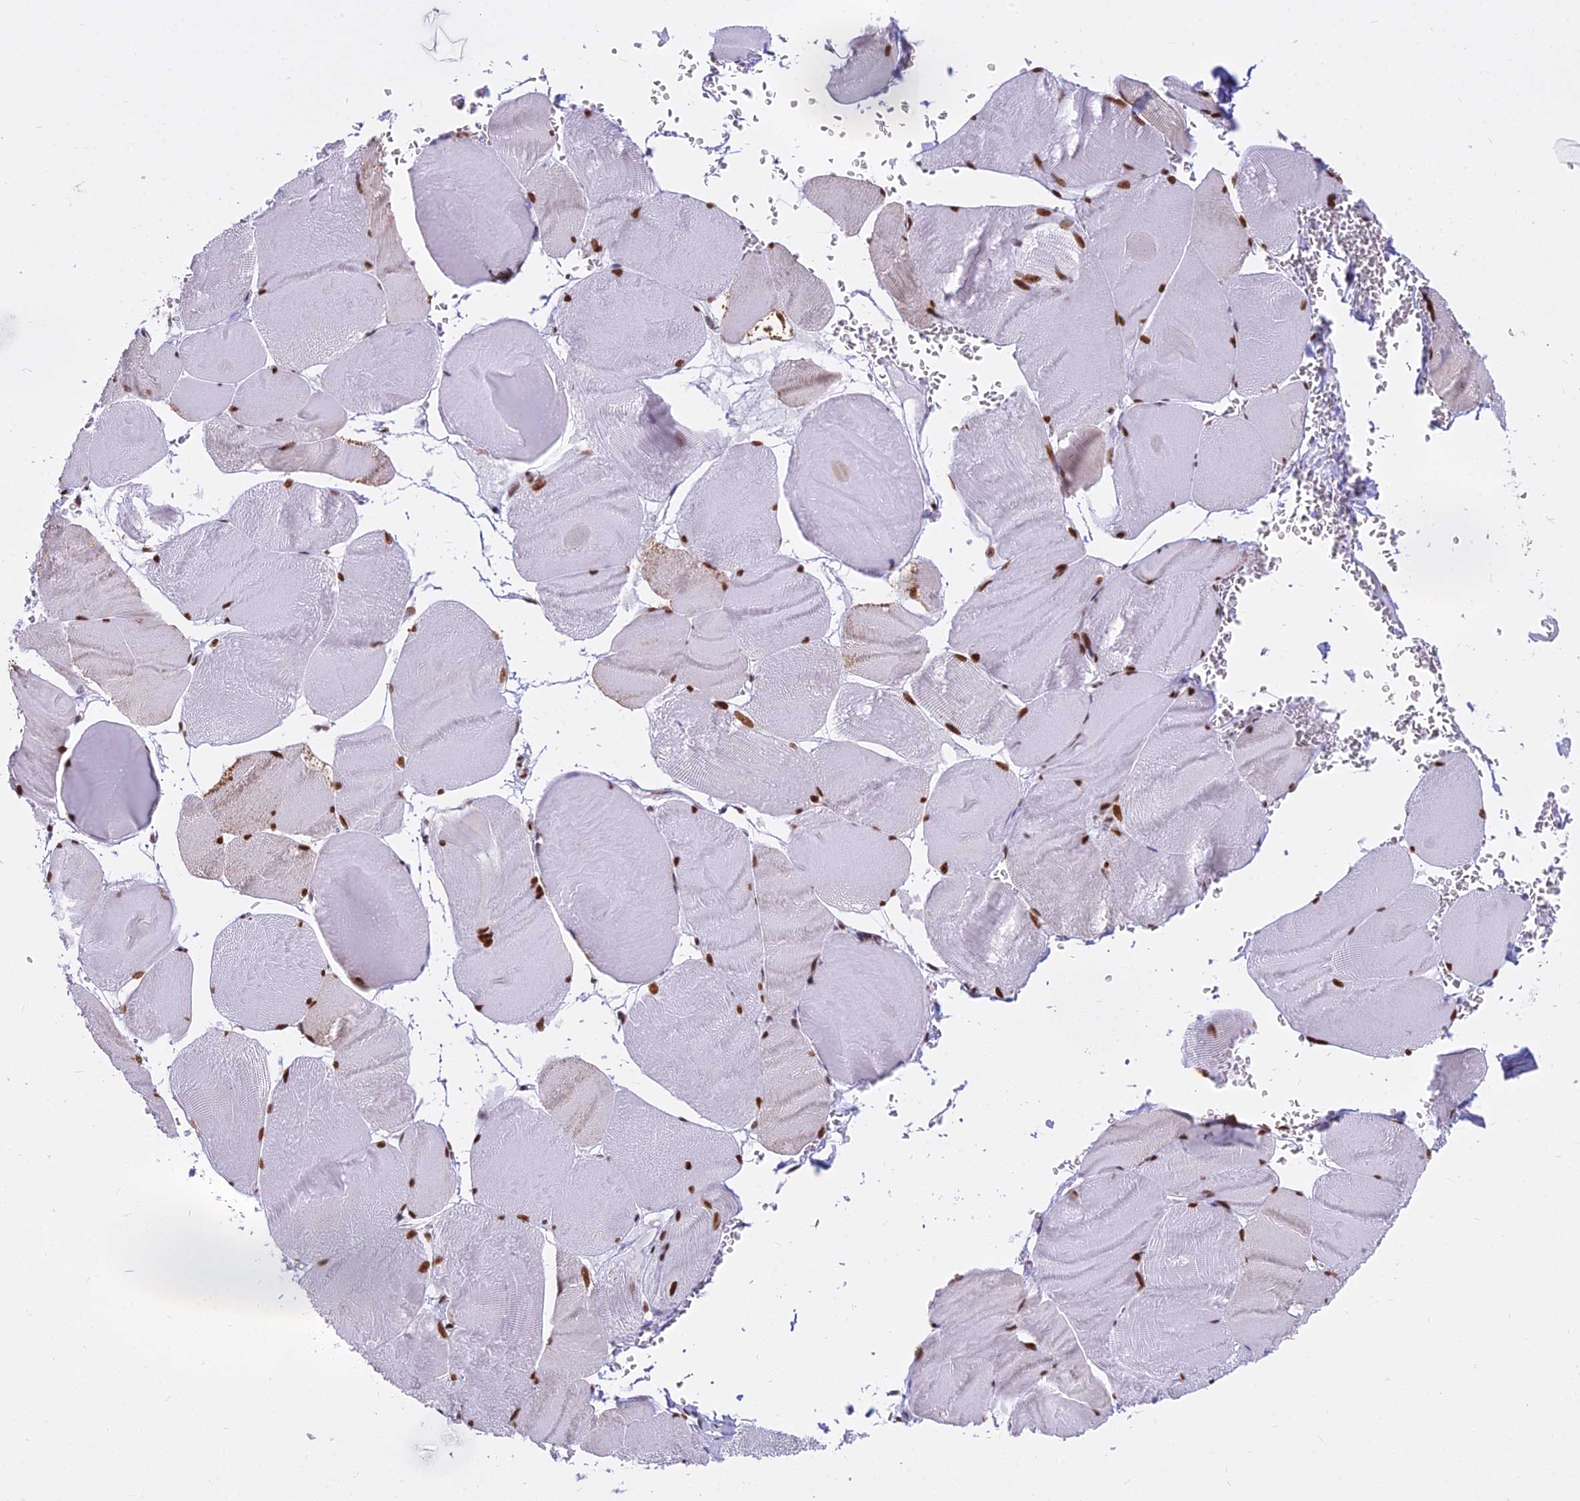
{"staining": {"intensity": "strong", "quantity": ">75%", "location": "nuclear"}, "tissue": "skeletal muscle", "cell_type": "Myocytes", "image_type": "normal", "snomed": [{"axis": "morphology", "description": "Normal tissue, NOS"}, {"axis": "morphology", "description": "Basal cell carcinoma"}, {"axis": "topography", "description": "Skeletal muscle"}], "caption": "Brown immunohistochemical staining in benign skeletal muscle demonstrates strong nuclear expression in approximately >75% of myocytes. (DAB (3,3'-diaminobenzidine) = brown stain, brightfield microscopy at high magnification).", "gene": "PARP1", "patient": {"sex": "female", "age": 64}}